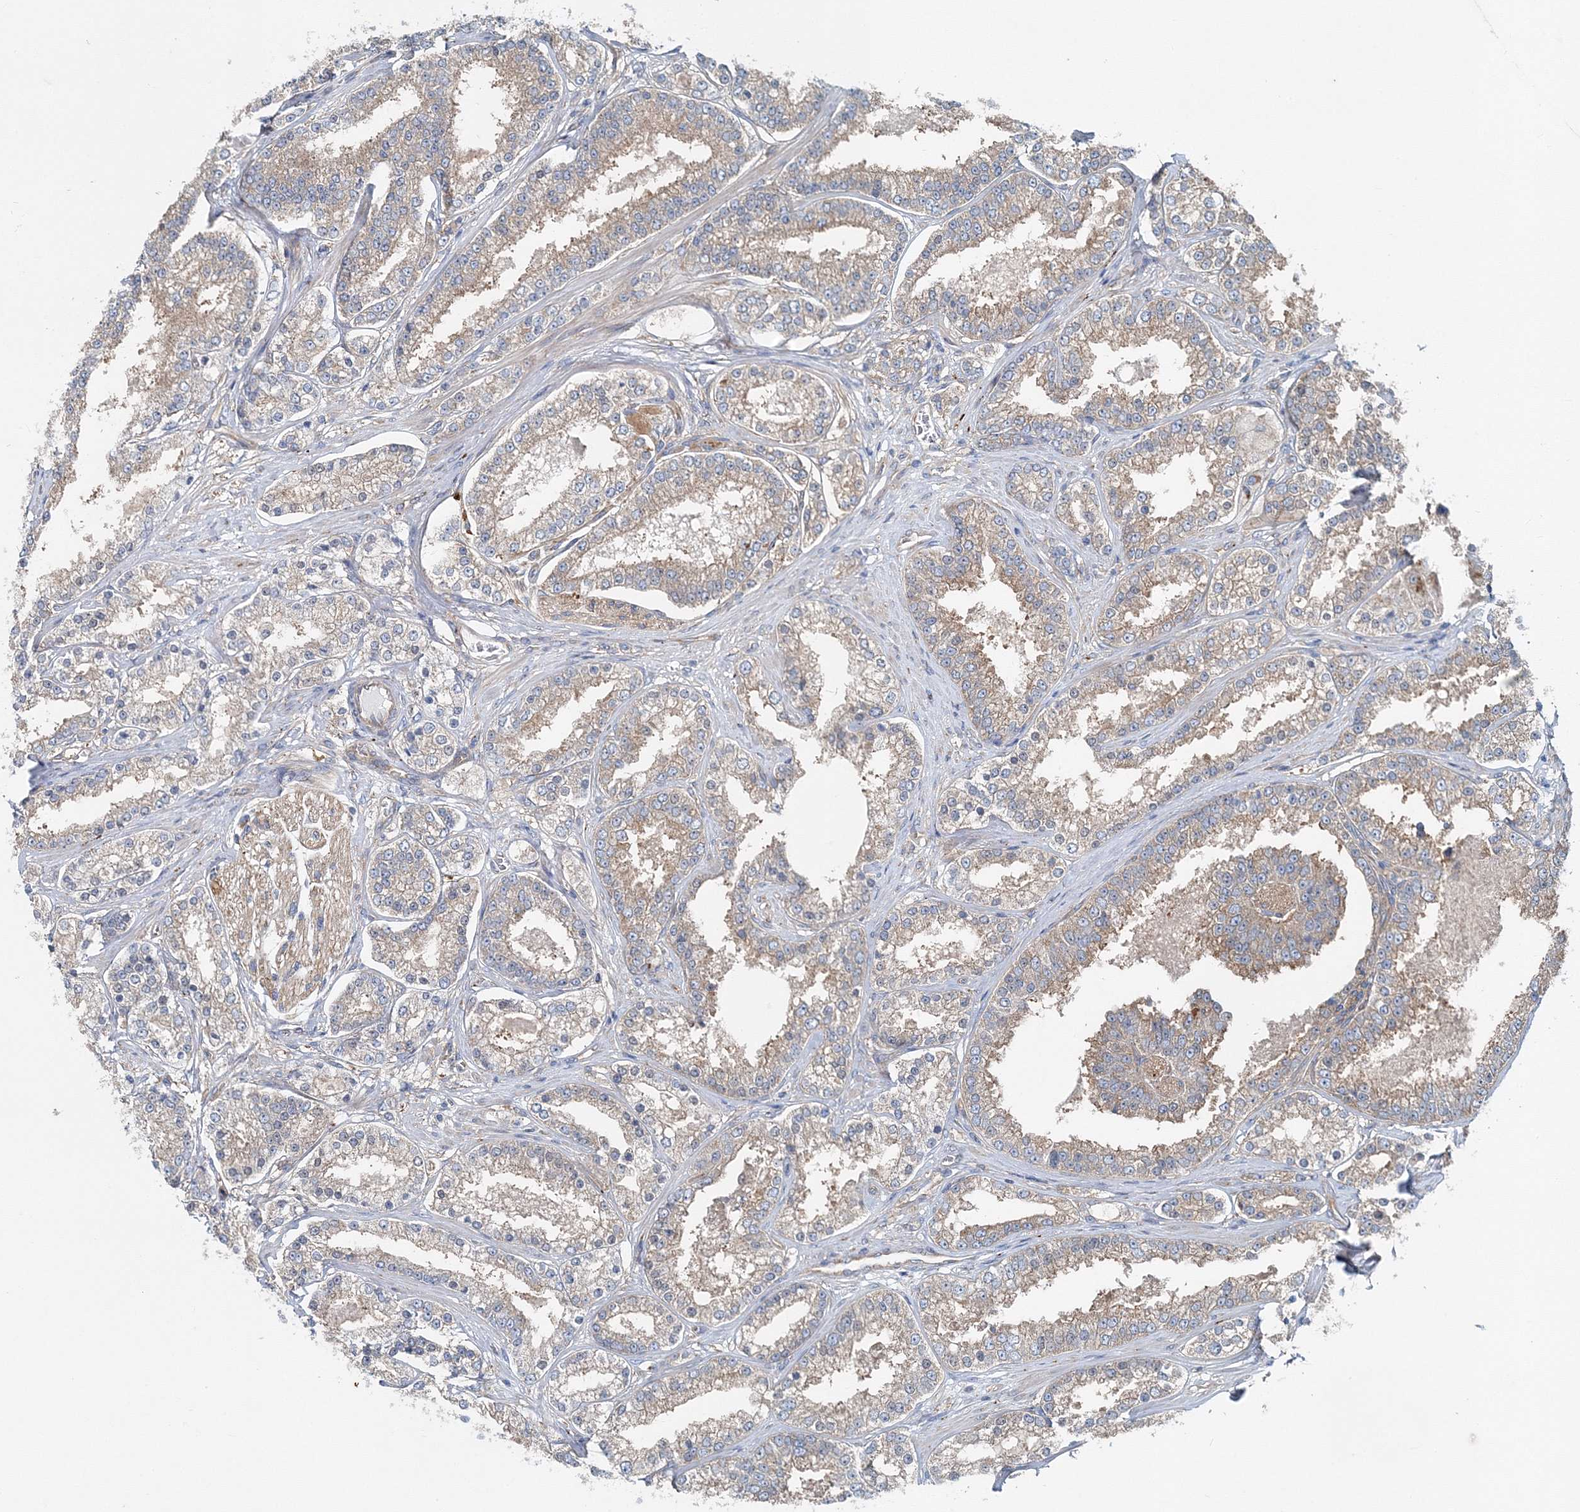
{"staining": {"intensity": "moderate", "quantity": ">75%", "location": "cytoplasmic/membranous"}, "tissue": "prostate cancer", "cell_type": "Tumor cells", "image_type": "cancer", "snomed": [{"axis": "morphology", "description": "Normal tissue, NOS"}, {"axis": "morphology", "description": "Adenocarcinoma, High grade"}, {"axis": "topography", "description": "Prostate"}], "caption": "The photomicrograph displays staining of prostate cancer, revealing moderate cytoplasmic/membranous protein expression (brown color) within tumor cells.", "gene": "MPHOSPH9", "patient": {"sex": "male", "age": 83}}